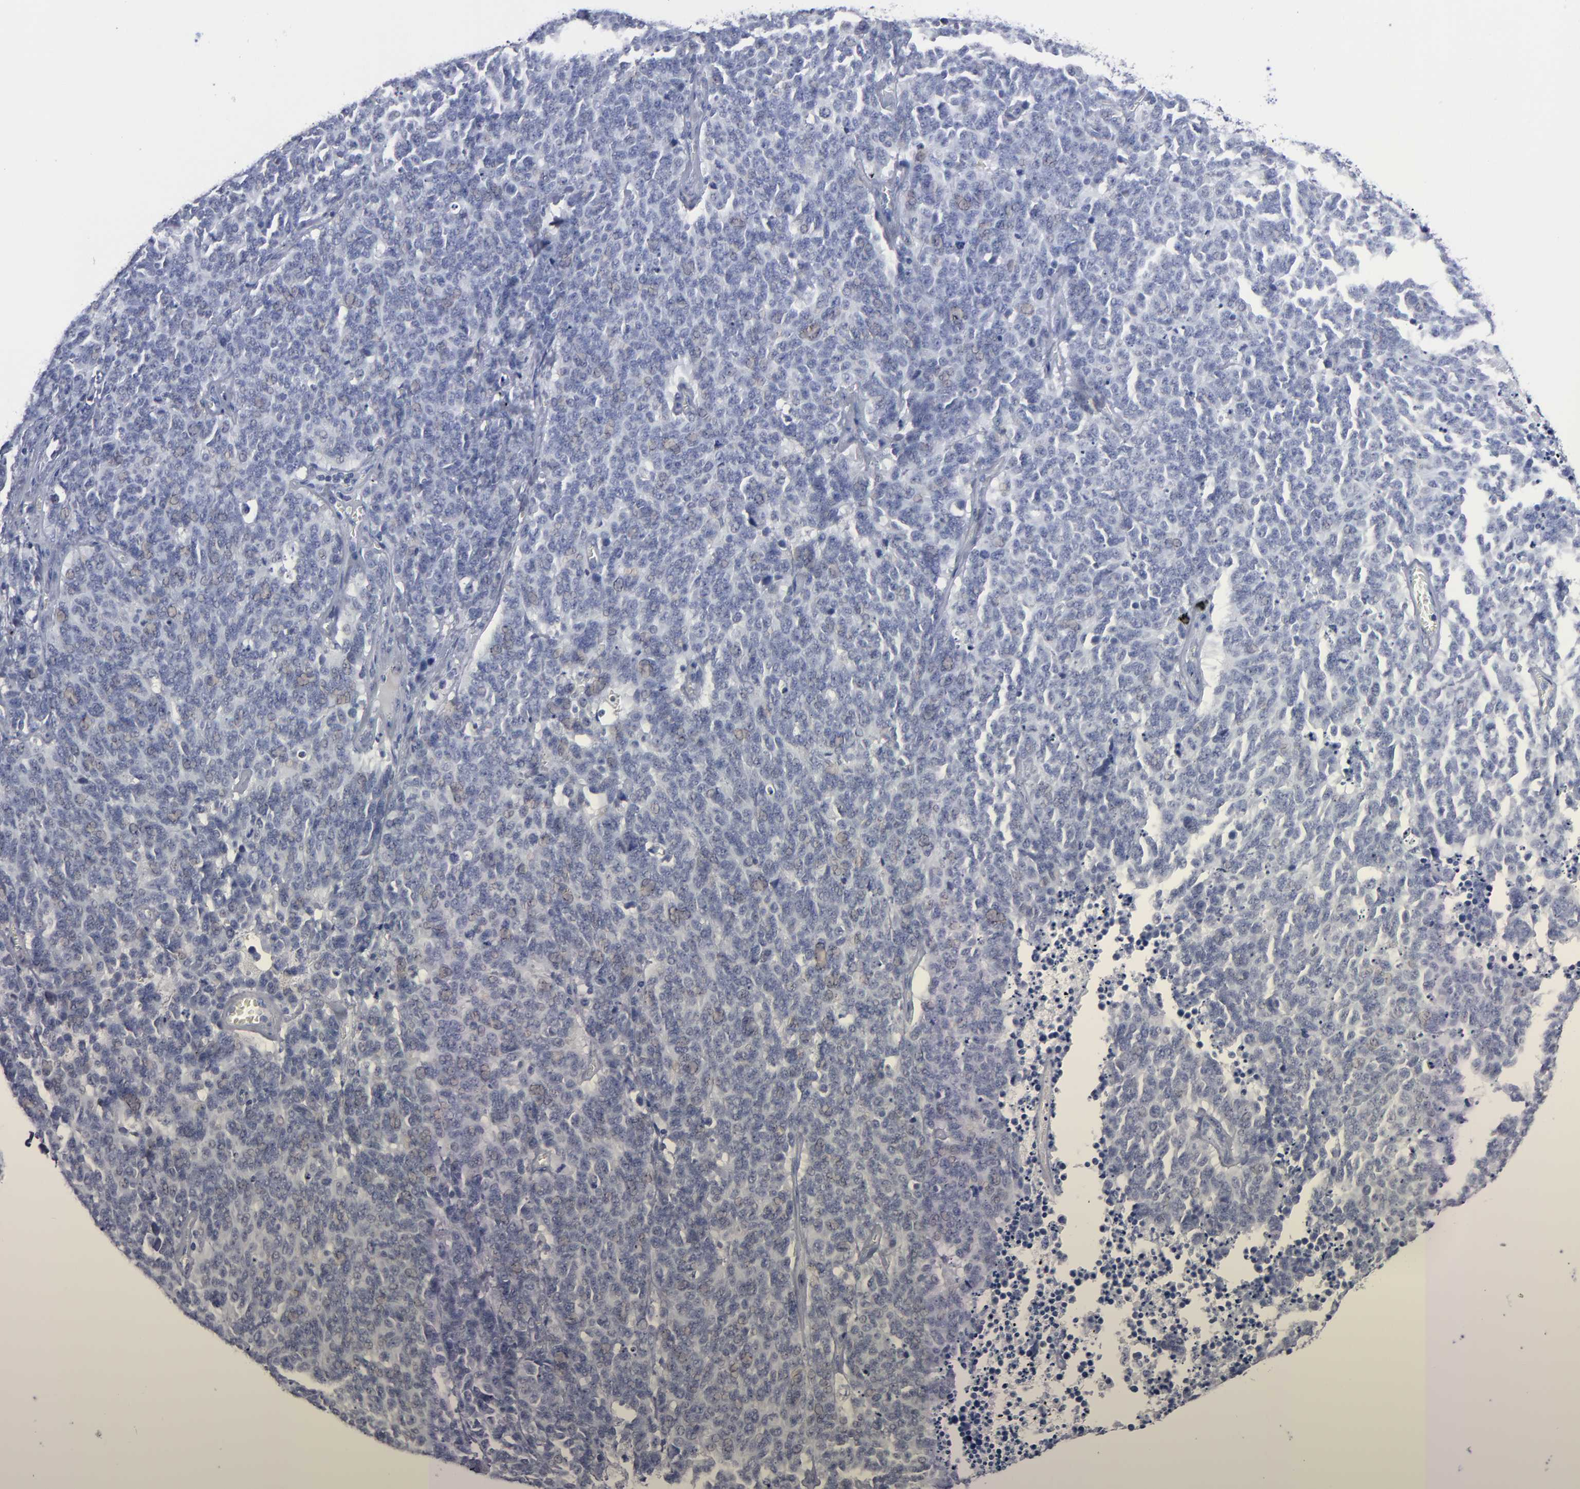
{"staining": {"intensity": "negative", "quantity": "none", "location": "none"}, "tissue": "lung cancer", "cell_type": "Tumor cells", "image_type": "cancer", "snomed": [{"axis": "morphology", "description": "Neoplasm, malignant, NOS"}, {"axis": "topography", "description": "Lung"}], "caption": "Lung cancer (malignant neoplasm) was stained to show a protein in brown. There is no significant staining in tumor cells. (Stains: DAB (3,3'-diaminobenzidine) IHC with hematoxylin counter stain, Microscopy: brightfield microscopy at high magnification).", "gene": "RPH3A", "patient": {"sex": "female", "age": 58}}